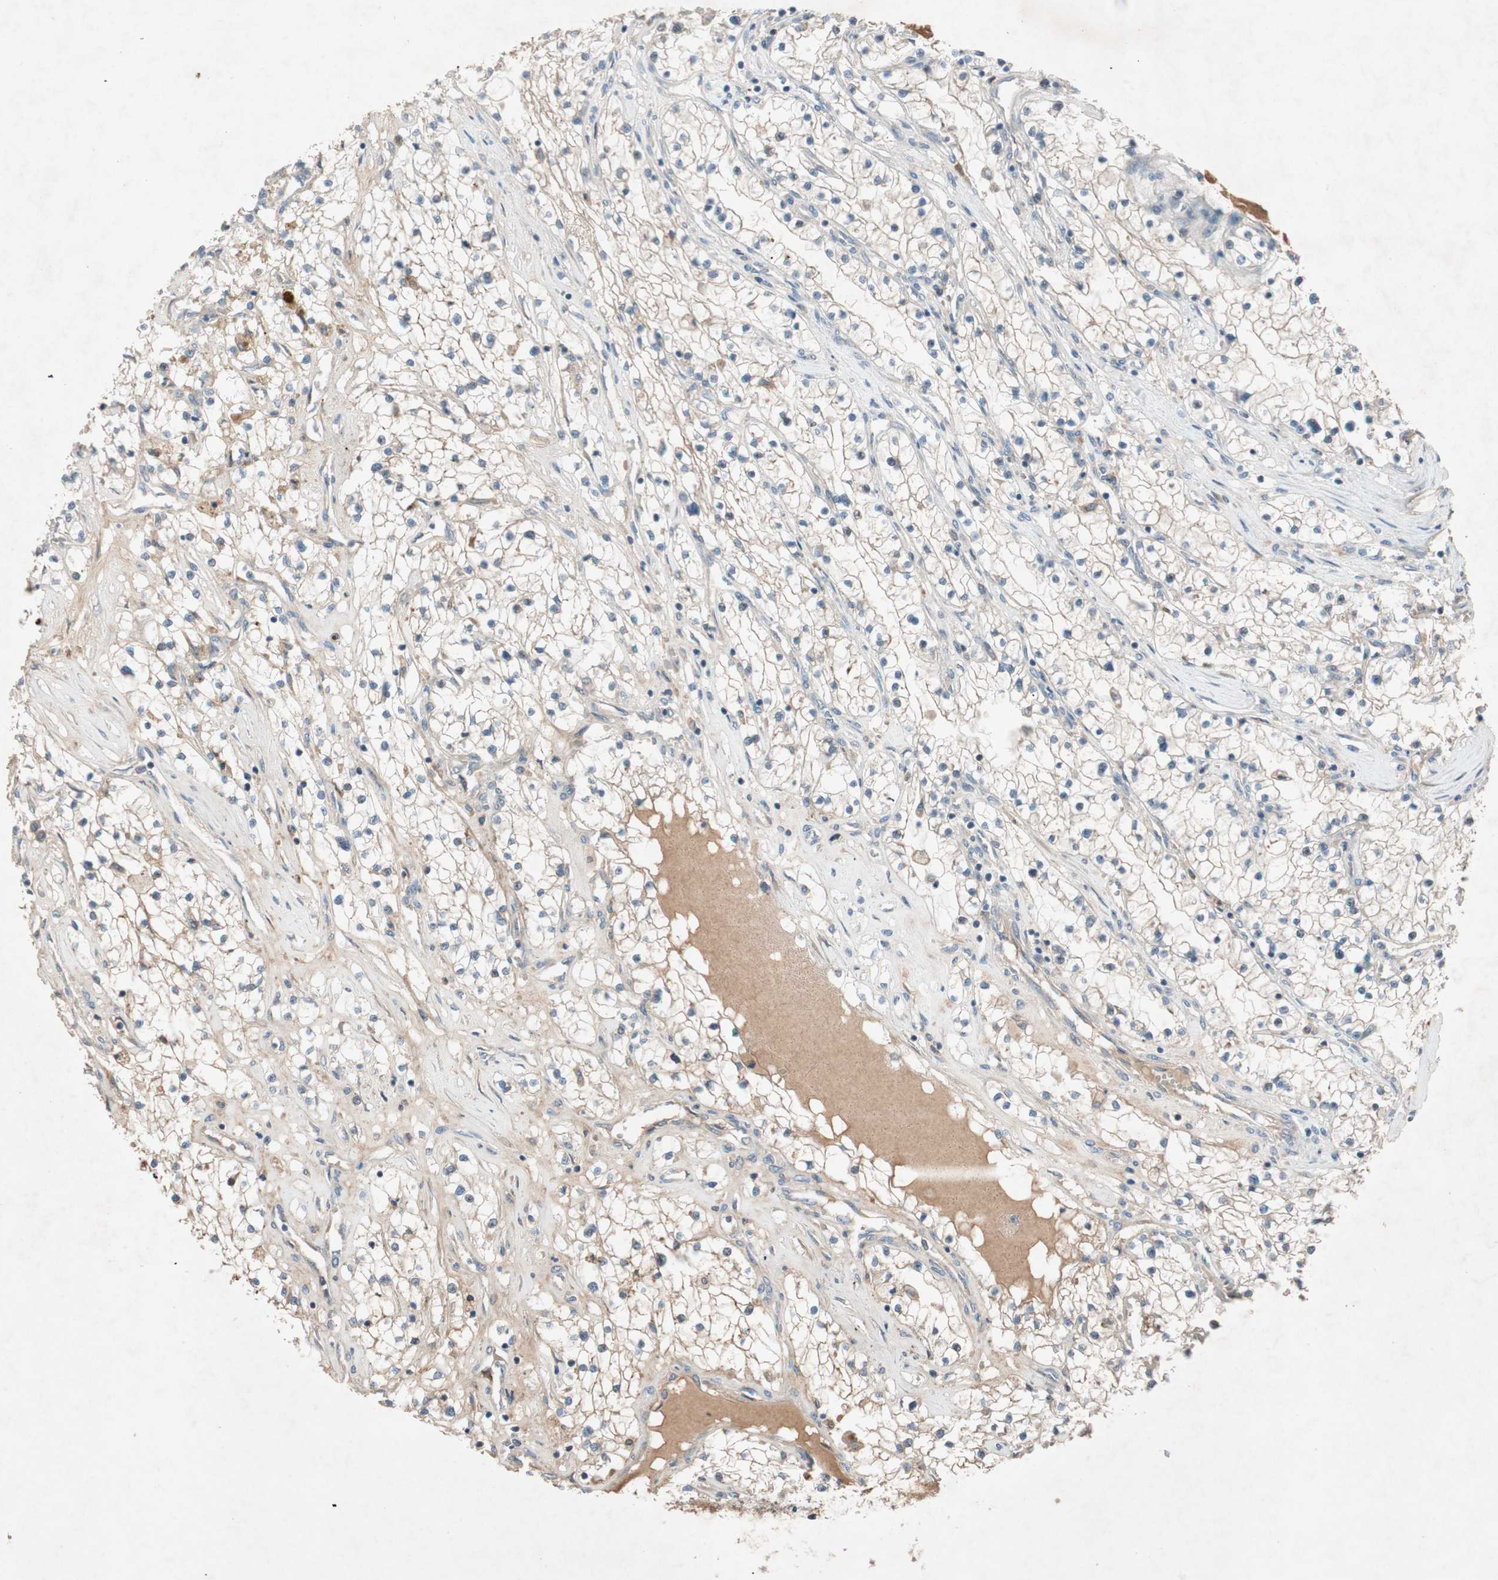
{"staining": {"intensity": "moderate", "quantity": "25%-75%", "location": "cytoplasmic/membranous"}, "tissue": "renal cancer", "cell_type": "Tumor cells", "image_type": "cancer", "snomed": [{"axis": "morphology", "description": "Adenocarcinoma, NOS"}, {"axis": "topography", "description": "Kidney"}], "caption": "The immunohistochemical stain highlights moderate cytoplasmic/membranous expression in tumor cells of adenocarcinoma (renal) tissue. The staining is performed using DAB brown chromogen to label protein expression. The nuclei are counter-stained blue using hematoxylin.", "gene": "APOO", "patient": {"sex": "male", "age": 68}}